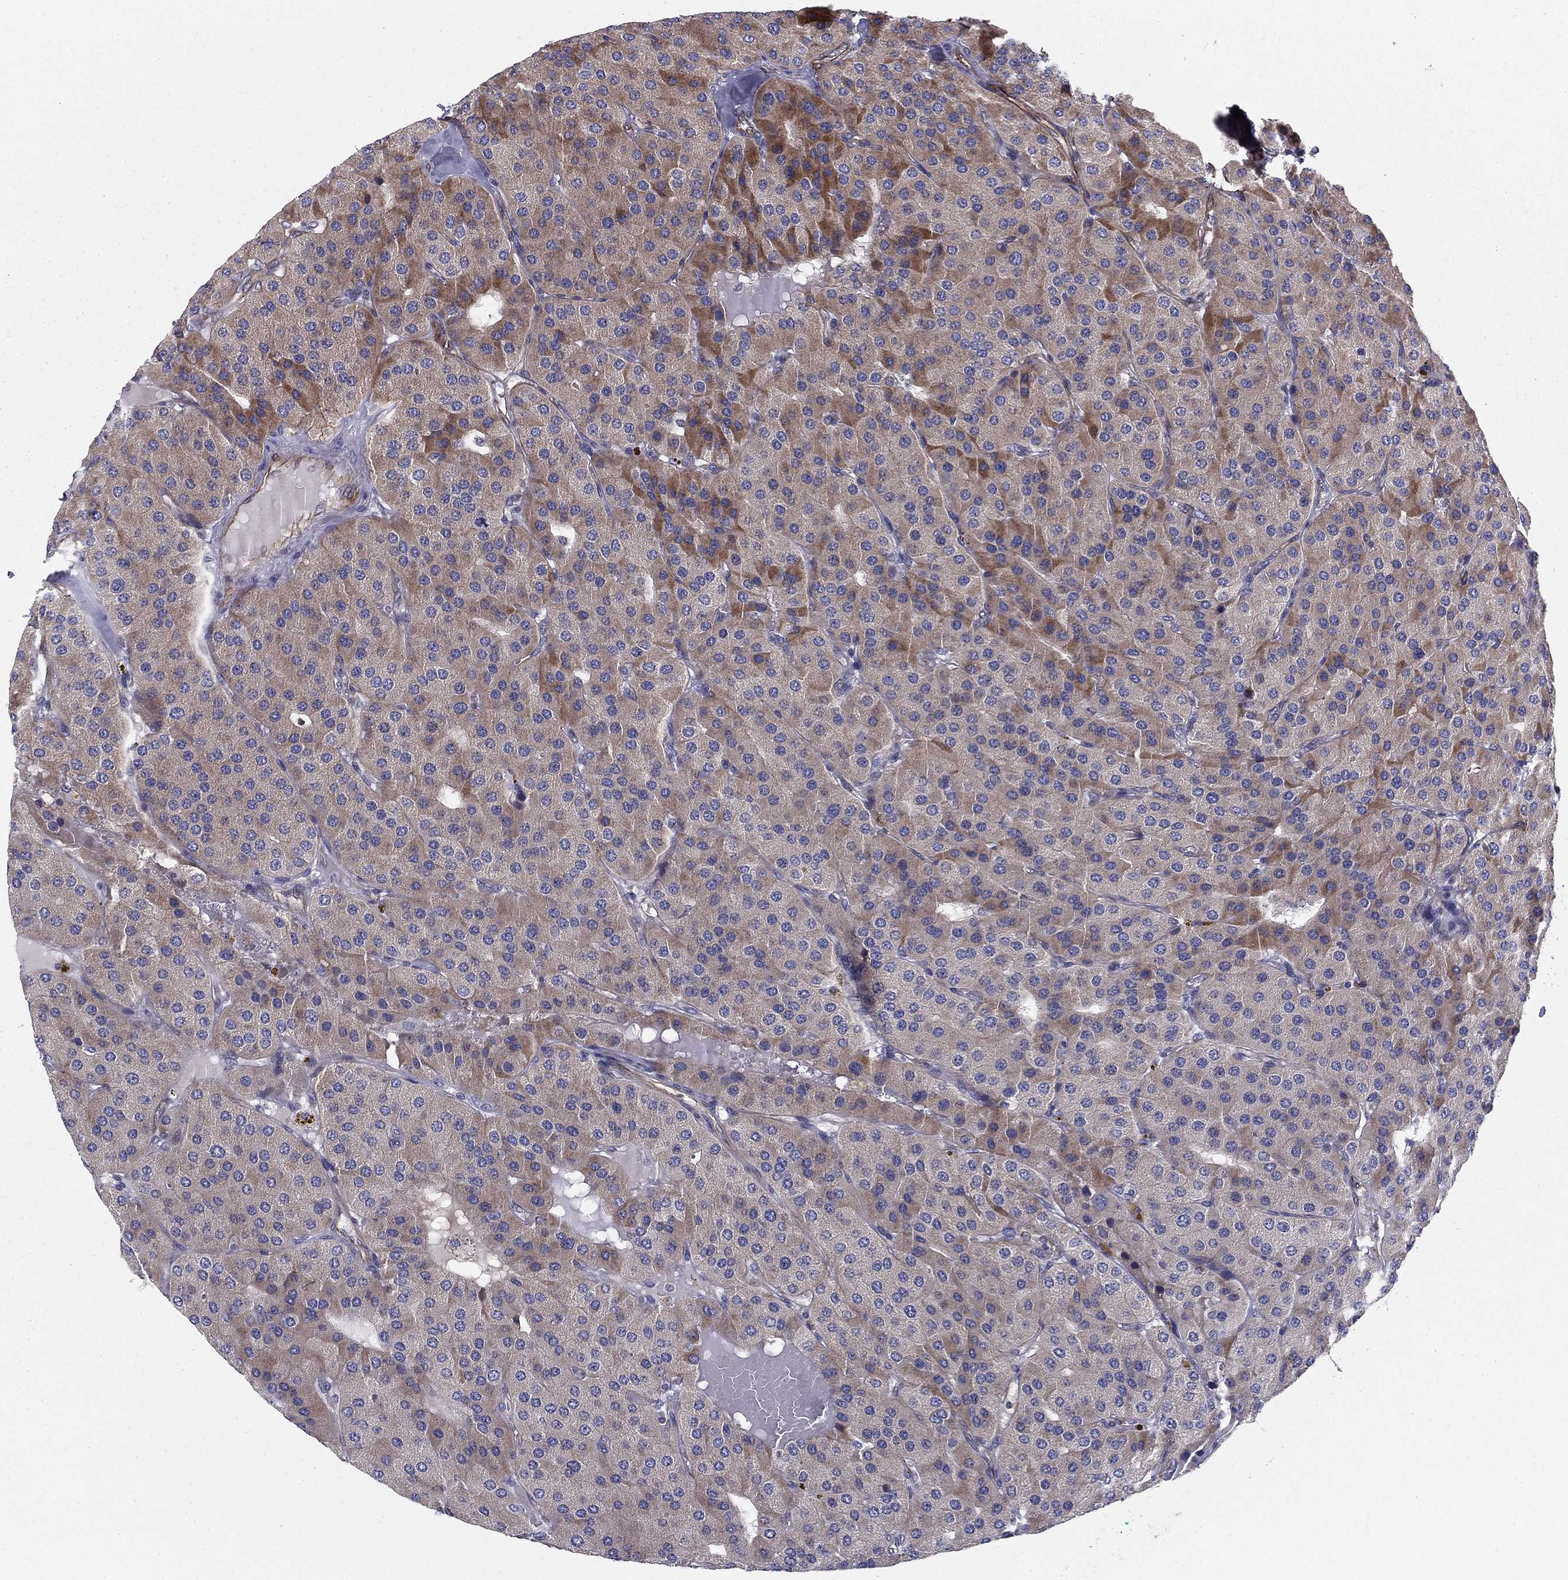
{"staining": {"intensity": "moderate", "quantity": "<25%", "location": "cytoplasmic/membranous"}, "tissue": "parathyroid gland", "cell_type": "Glandular cells", "image_type": "normal", "snomed": [{"axis": "morphology", "description": "Normal tissue, NOS"}, {"axis": "morphology", "description": "Adenoma, NOS"}, {"axis": "topography", "description": "Parathyroid gland"}], "caption": "Immunohistochemical staining of unremarkable human parathyroid gland displays low levels of moderate cytoplasmic/membranous staining in about <25% of glandular cells. Nuclei are stained in blue.", "gene": "CLSTN1", "patient": {"sex": "female", "age": 86}}